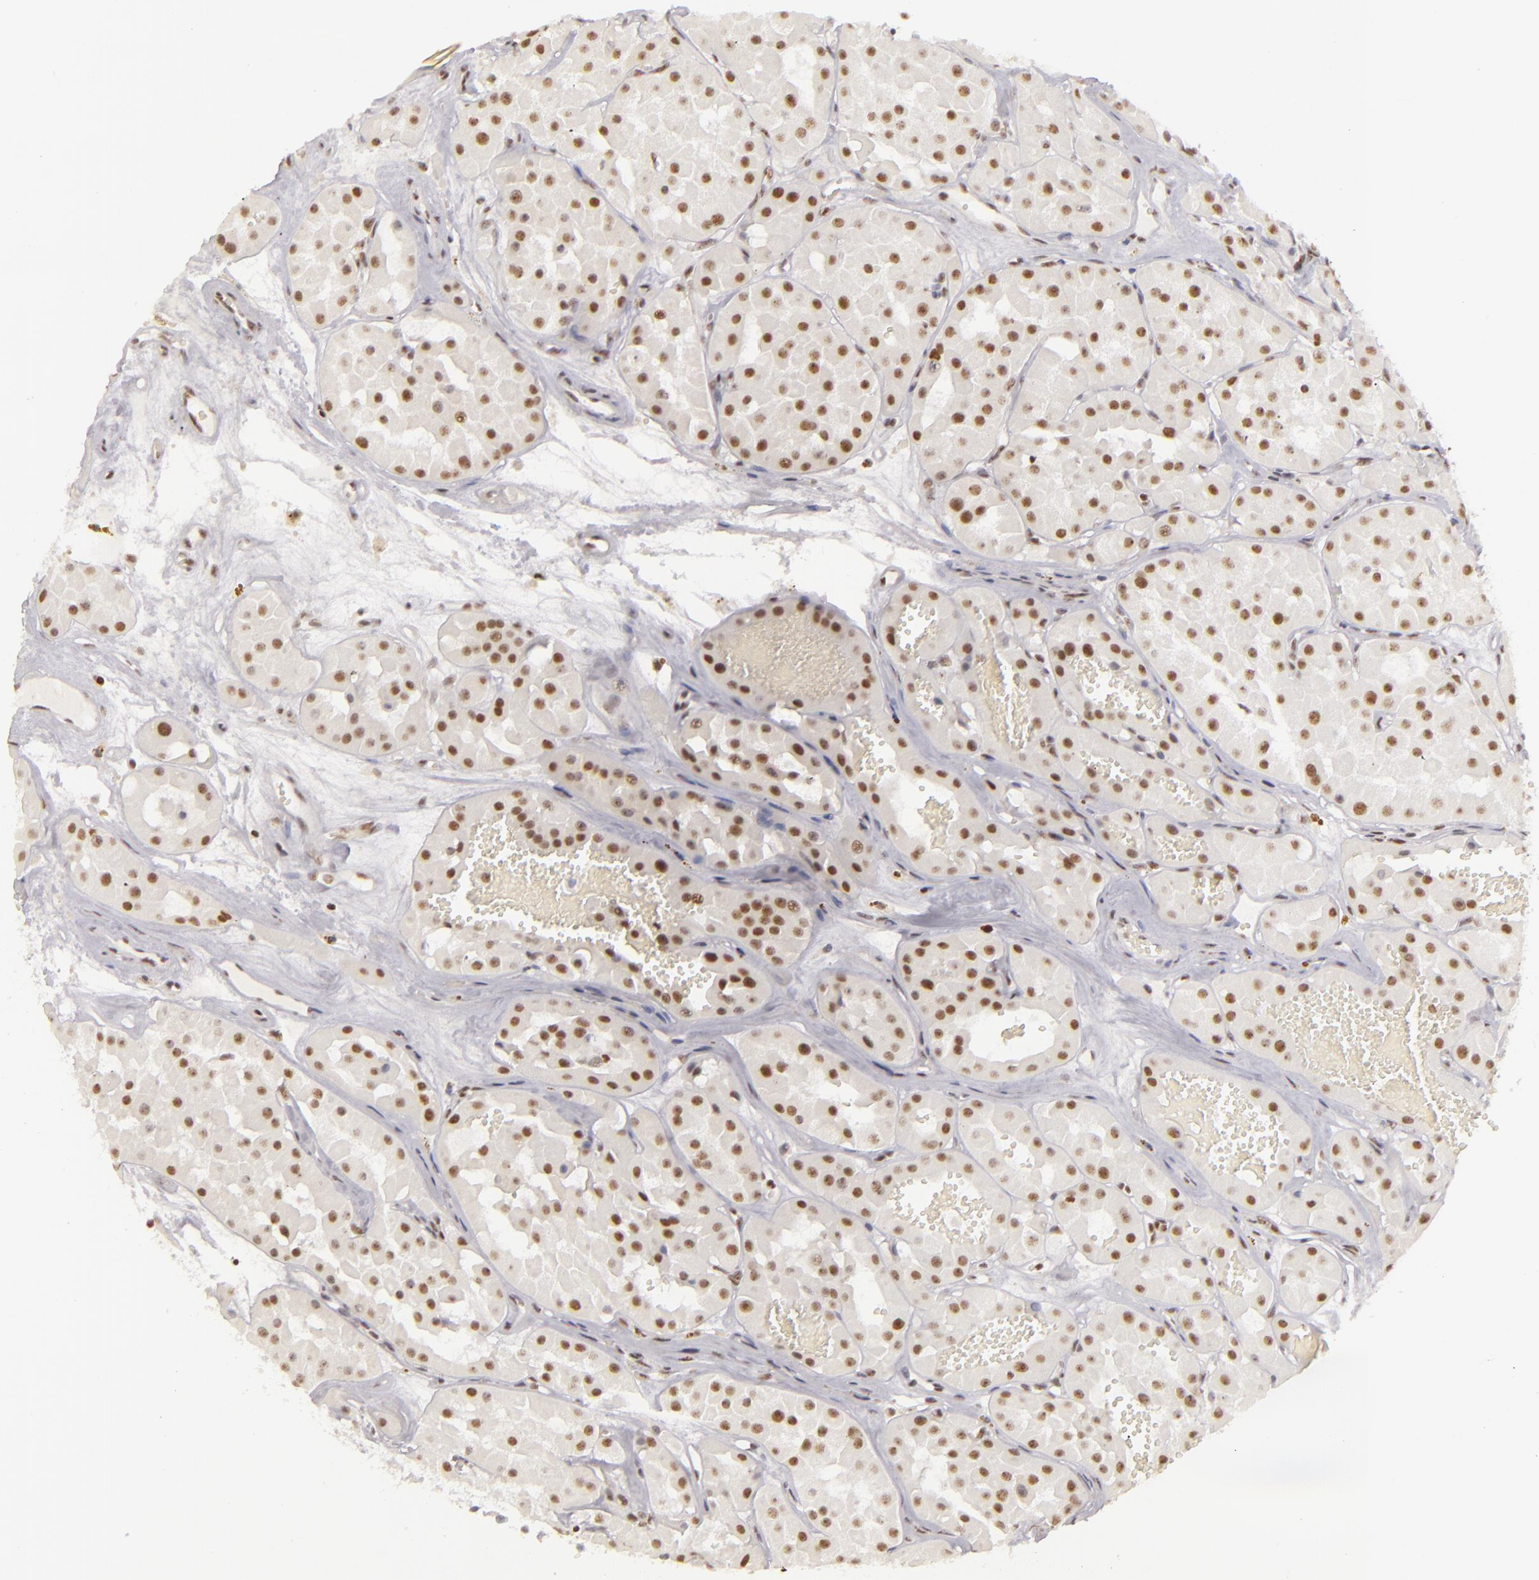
{"staining": {"intensity": "strong", "quantity": "25%-75%", "location": "nuclear"}, "tissue": "renal cancer", "cell_type": "Tumor cells", "image_type": "cancer", "snomed": [{"axis": "morphology", "description": "Adenocarcinoma, uncertain malignant potential"}, {"axis": "topography", "description": "Kidney"}], "caption": "Tumor cells reveal high levels of strong nuclear positivity in about 25%-75% of cells in adenocarcinoma,  uncertain malignant potential (renal).", "gene": "DAXX", "patient": {"sex": "male", "age": 63}}